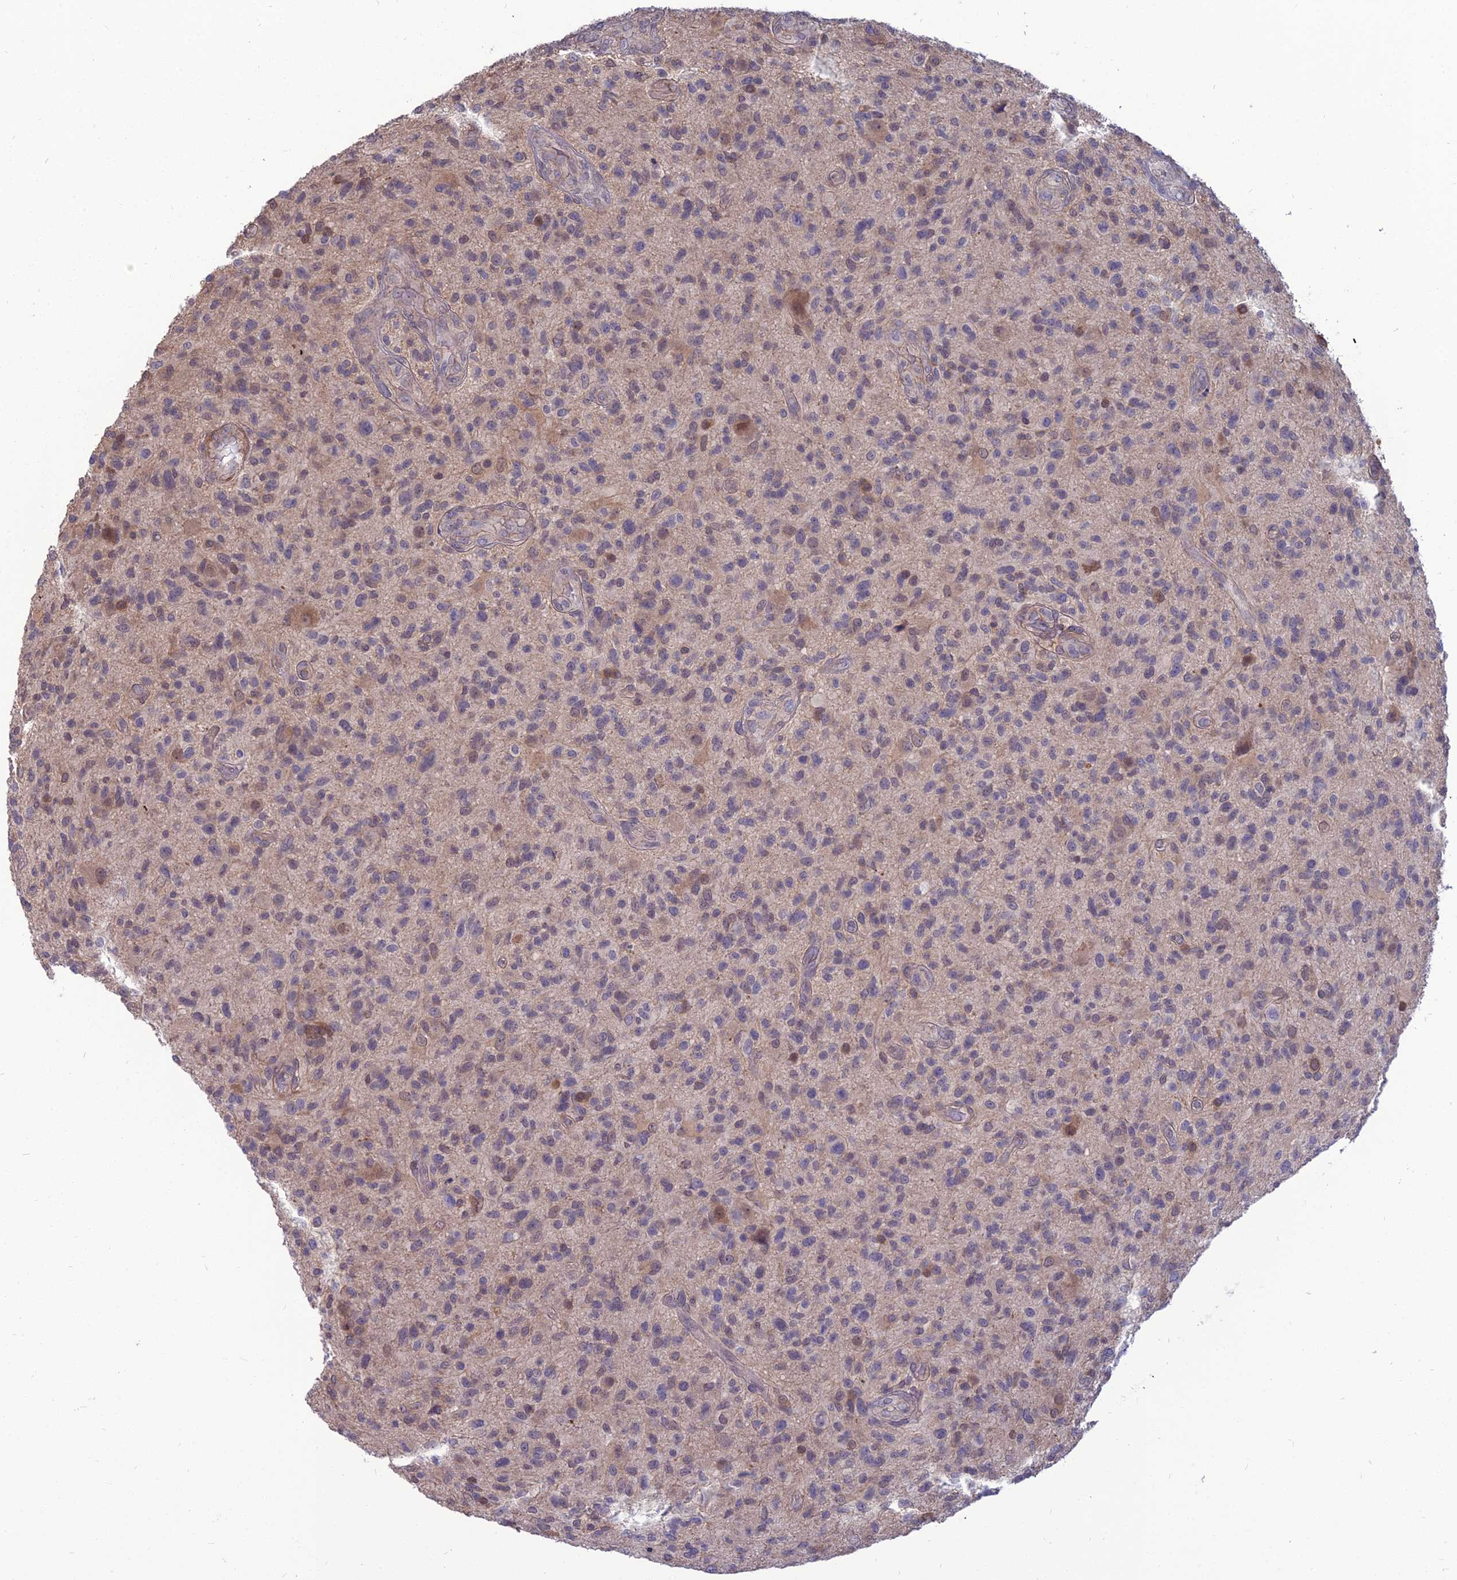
{"staining": {"intensity": "weak", "quantity": "<25%", "location": "nuclear"}, "tissue": "glioma", "cell_type": "Tumor cells", "image_type": "cancer", "snomed": [{"axis": "morphology", "description": "Glioma, malignant, High grade"}, {"axis": "topography", "description": "Brain"}], "caption": "Image shows no protein expression in tumor cells of high-grade glioma (malignant) tissue. (DAB immunohistochemistry with hematoxylin counter stain).", "gene": "OPA3", "patient": {"sex": "male", "age": 47}}